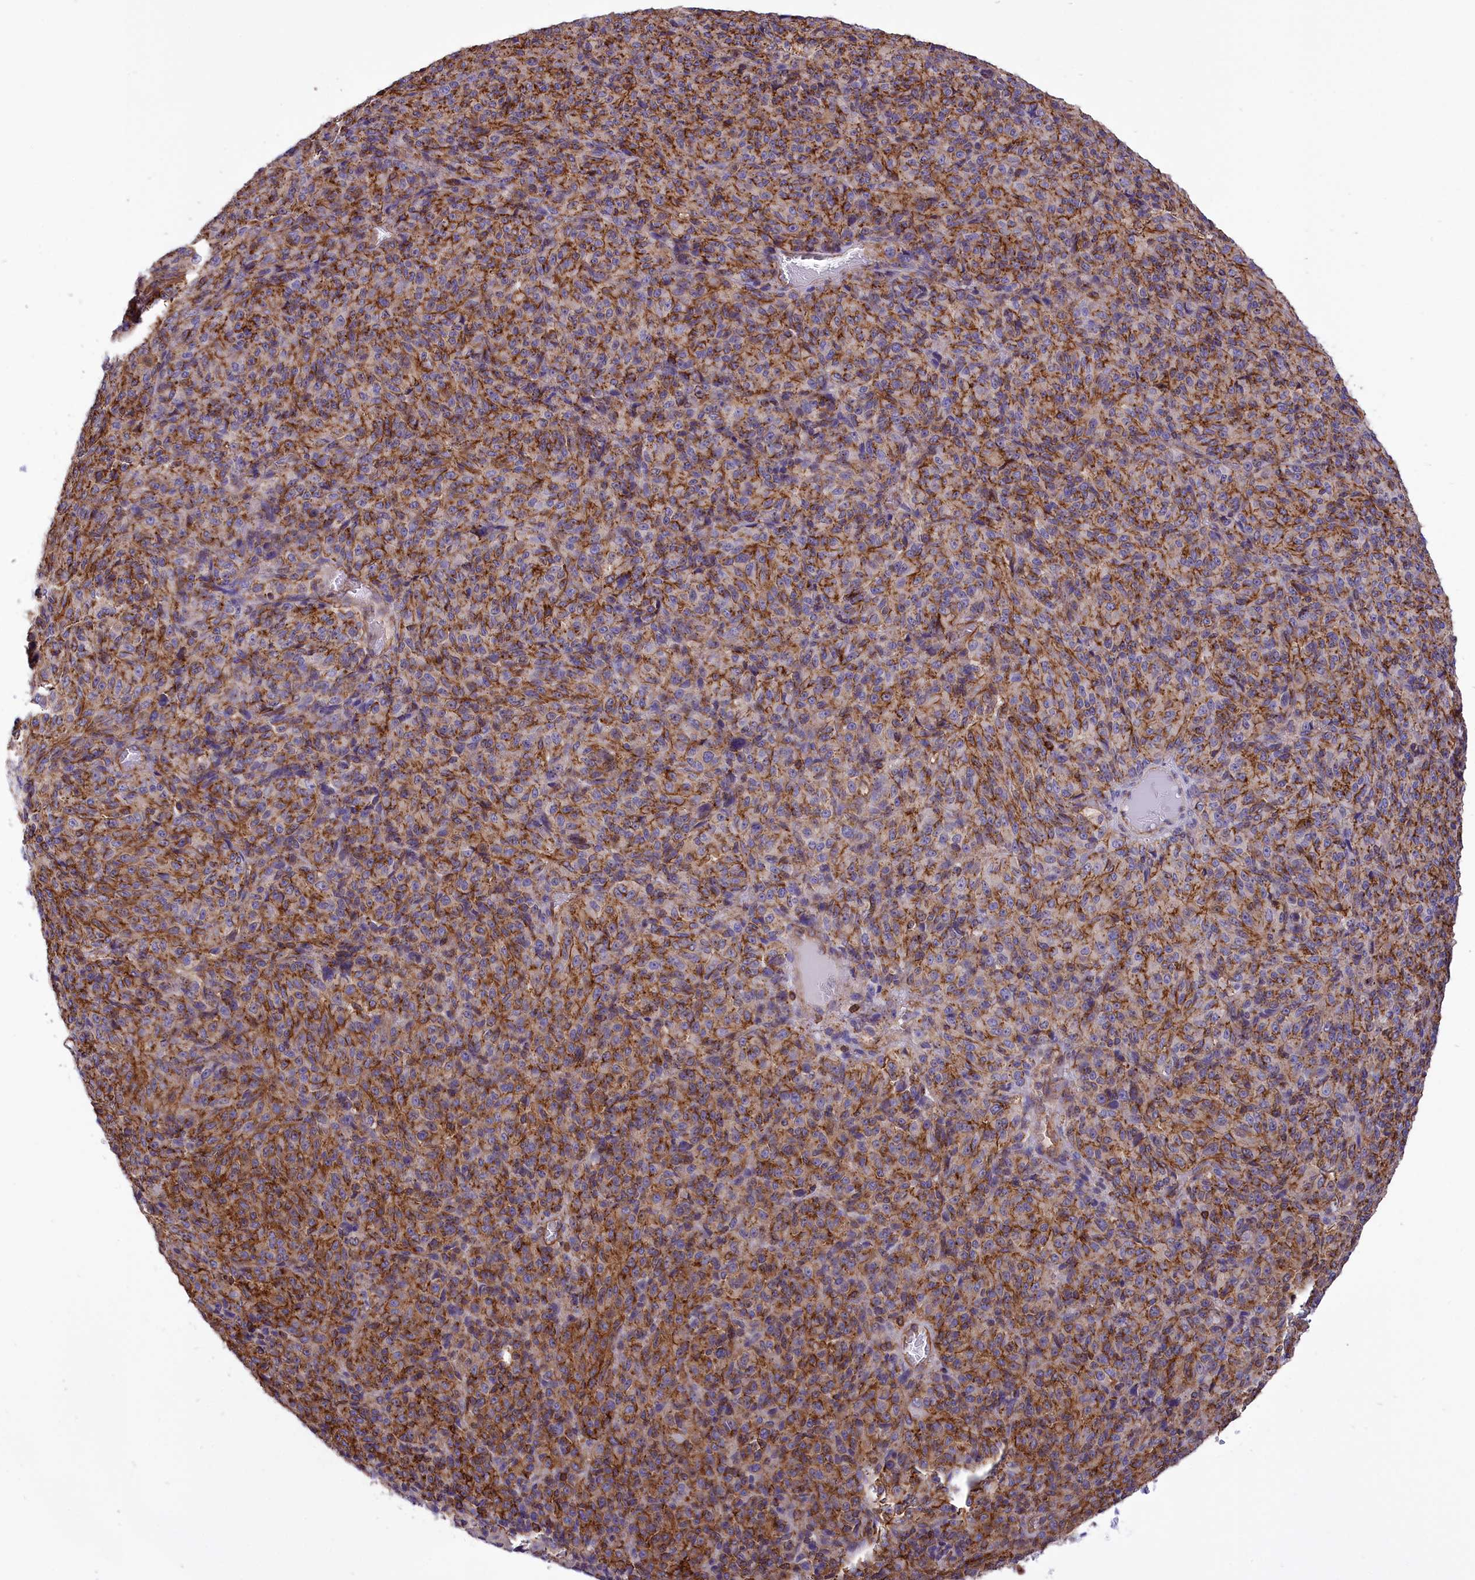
{"staining": {"intensity": "moderate", "quantity": "25%-75%", "location": "cytoplasmic/membranous"}, "tissue": "melanoma", "cell_type": "Tumor cells", "image_type": "cancer", "snomed": [{"axis": "morphology", "description": "Malignant melanoma, Metastatic site"}, {"axis": "topography", "description": "Brain"}], "caption": "Immunohistochemistry (IHC) image of neoplastic tissue: malignant melanoma (metastatic site) stained using IHC demonstrates medium levels of moderate protein expression localized specifically in the cytoplasmic/membranous of tumor cells, appearing as a cytoplasmic/membranous brown color.", "gene": "SEPTIN9", "patient": {"sex": "female", "age": 56}}